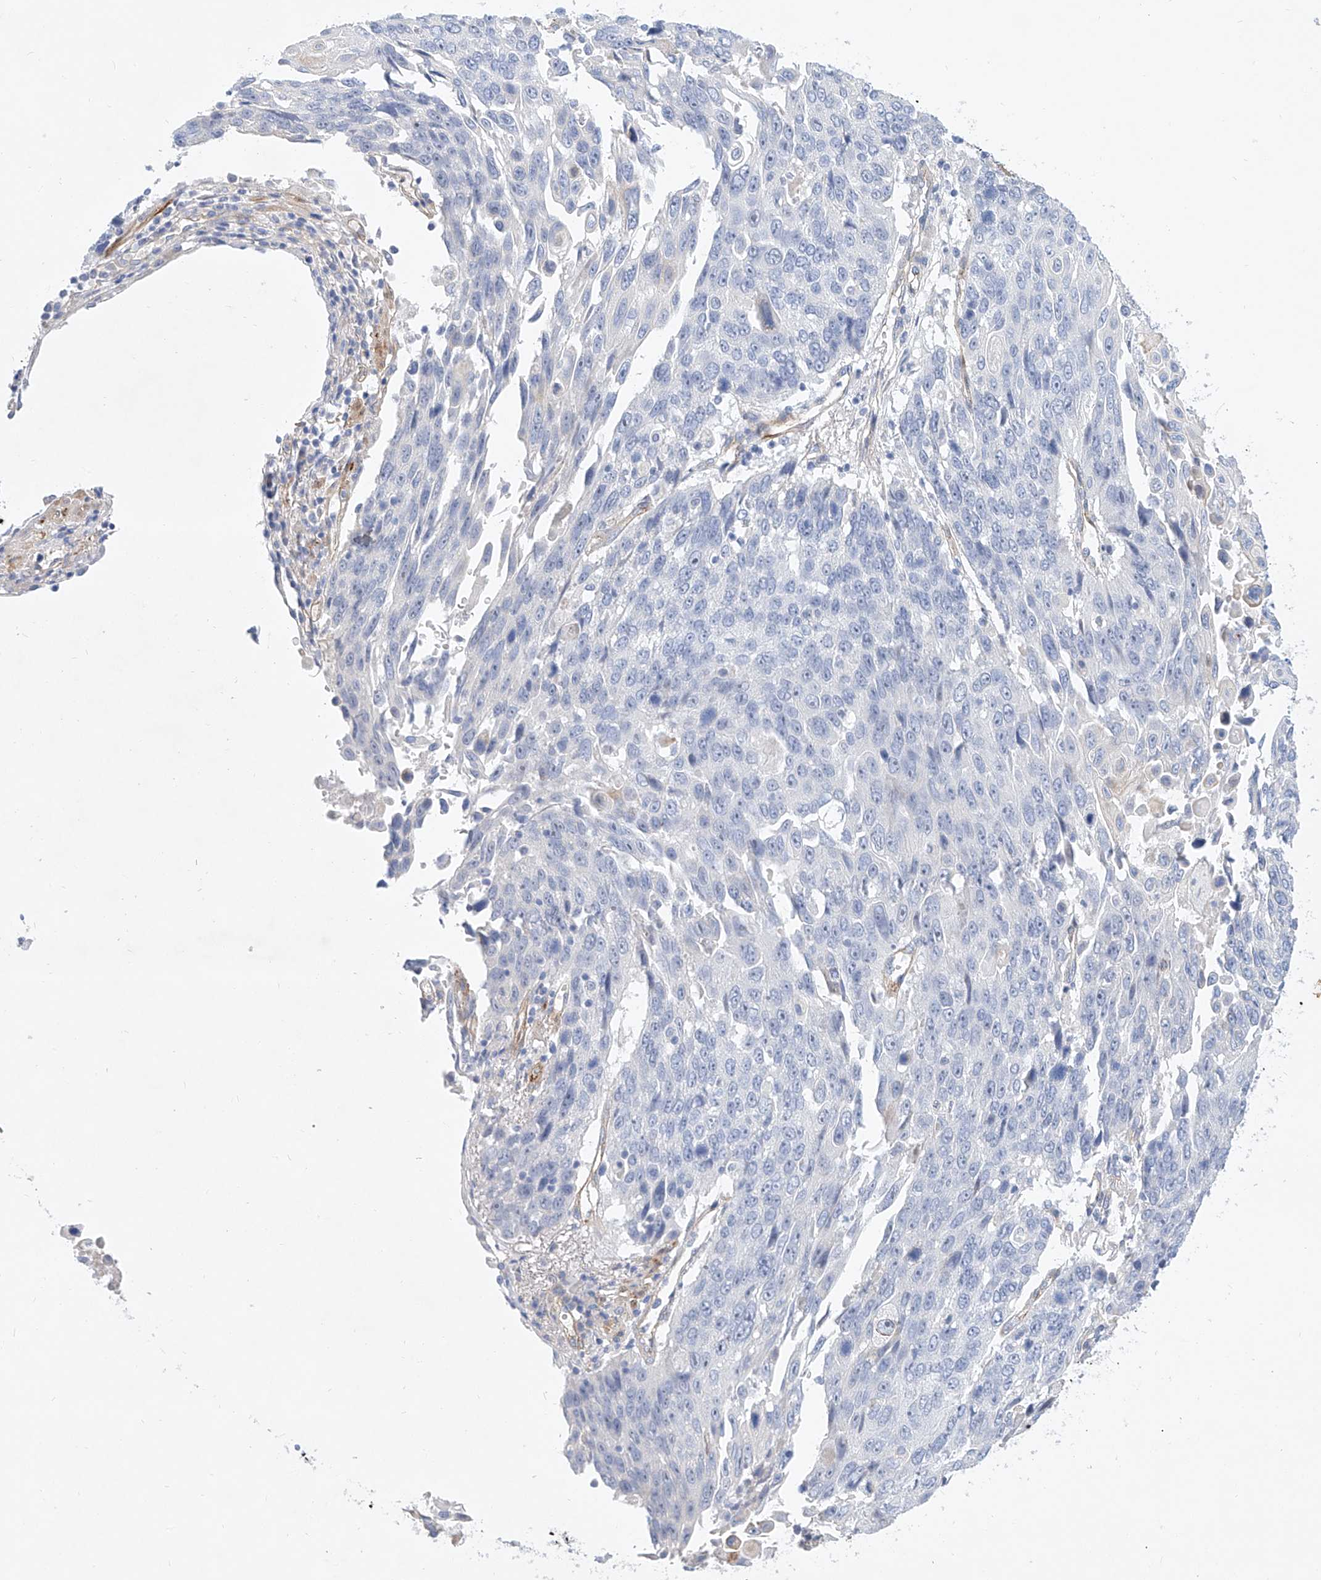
{"staining": {"intensity": "negative", "quantity": "none", "location": "none"}, "tissue": "lung cancer", "cell_type": "Tumor cells", "image_type": "cancer", "snomed": [{"axis": "morphology", "description": "Squamous cell carcinoma, NOS"}, {"axis": "topography", "description": "Lung"}], "caption": "Photomicrograph shows no significant protein expression in tumor cells of lung cancer (squamous cell carcinoma).", "gene": "SBSPON", "patient": {"sex": "male", "age": 66}}